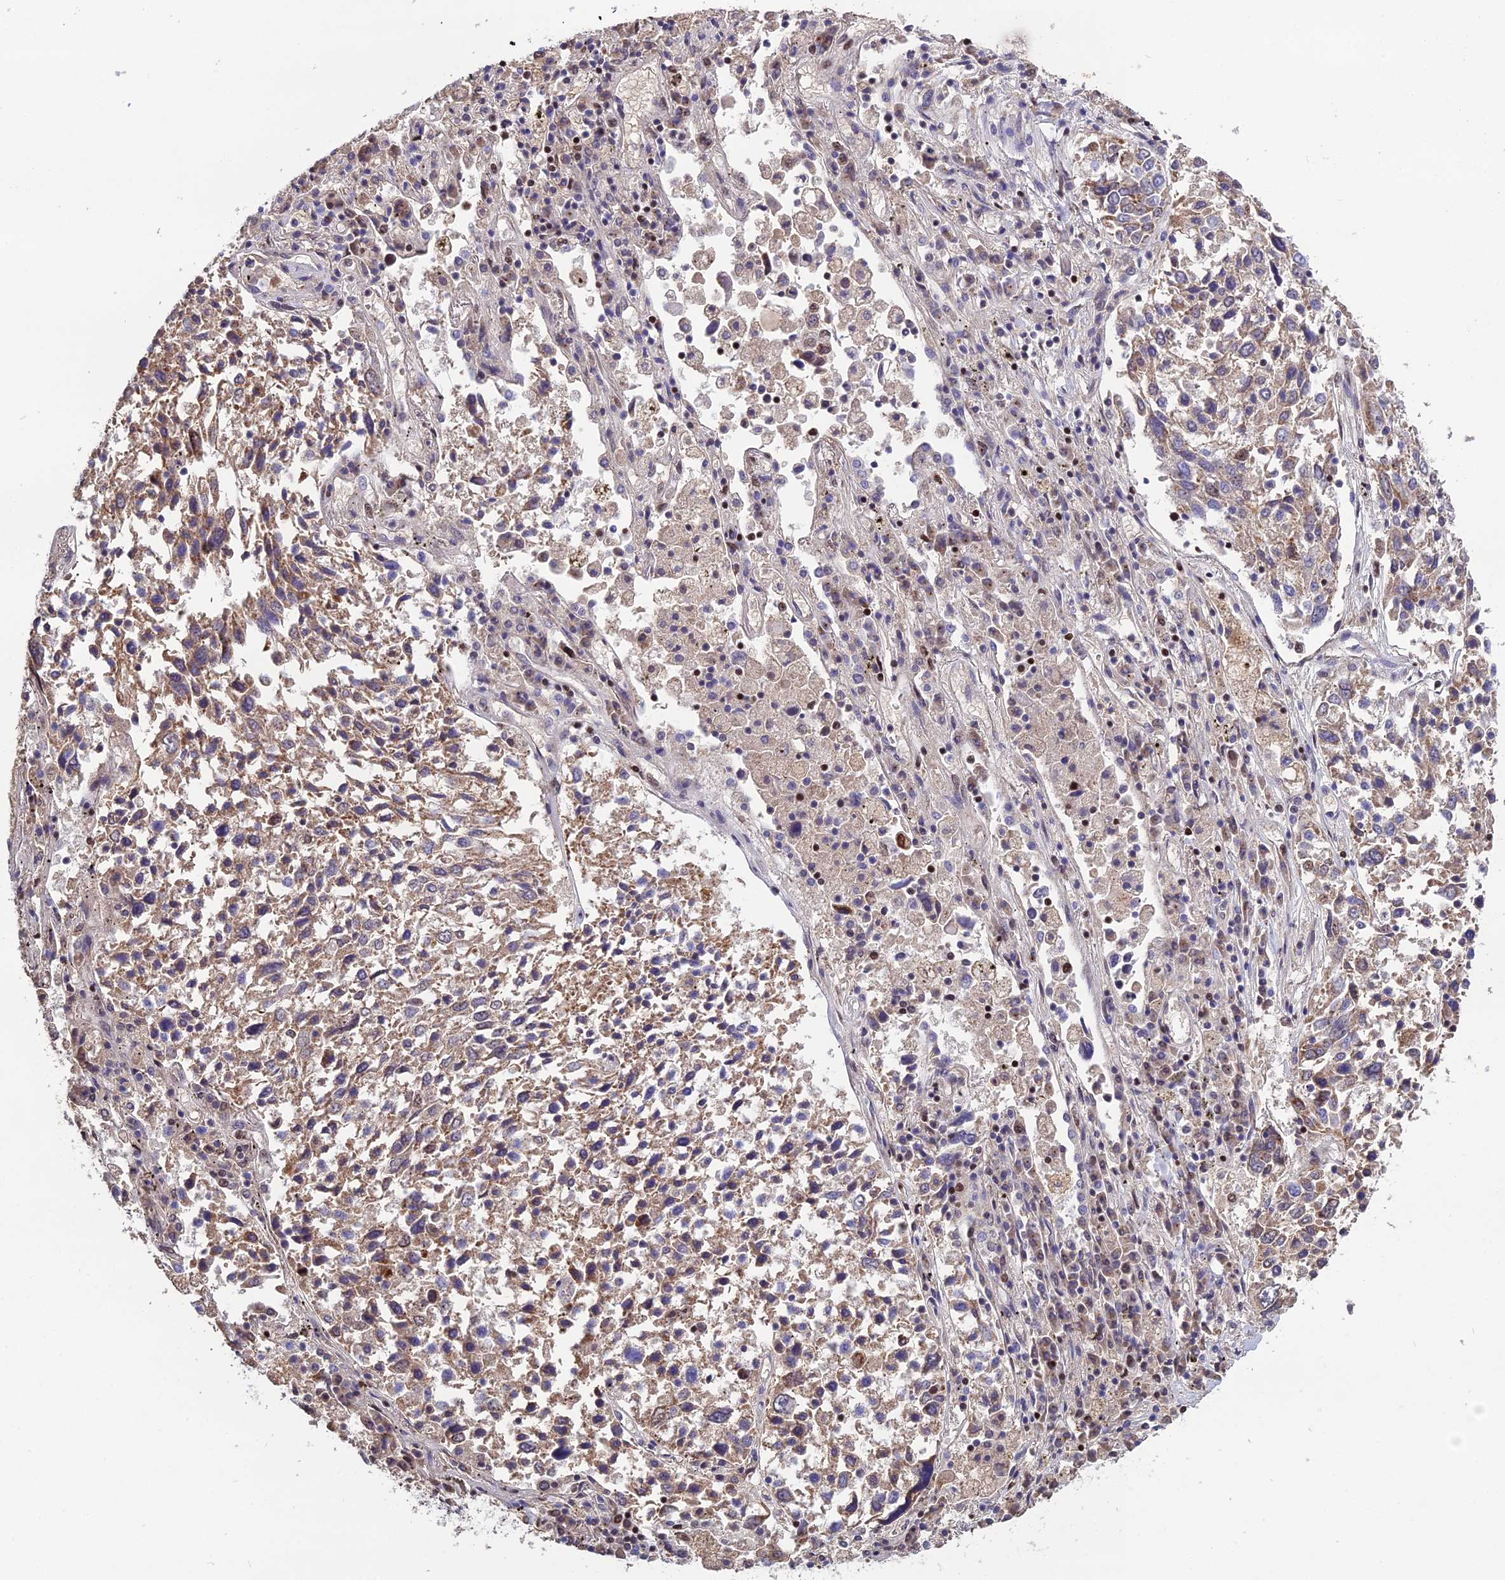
{"staining": {"intensity": "weak", "quantity": "25%-75%", "location": "cytoplasmic/membranous"}, "tissue": "lung cancer", "cell_type": "Tumor cells", "image_type": "cancer", "snomed": [{"axis": "morphology", "description": "Squamous cell carcinoma, NOS"}, {"axis": "topography", "description": "Lung"}], "caption": "IHC of squamous cell carcinoma (lung) displays low levels of weak cytoplasmic/membranous staining in approximately 25%-75% of tumor cells.", "gene": "ARL2", "patient": {"sex": "male", "age": 65}}